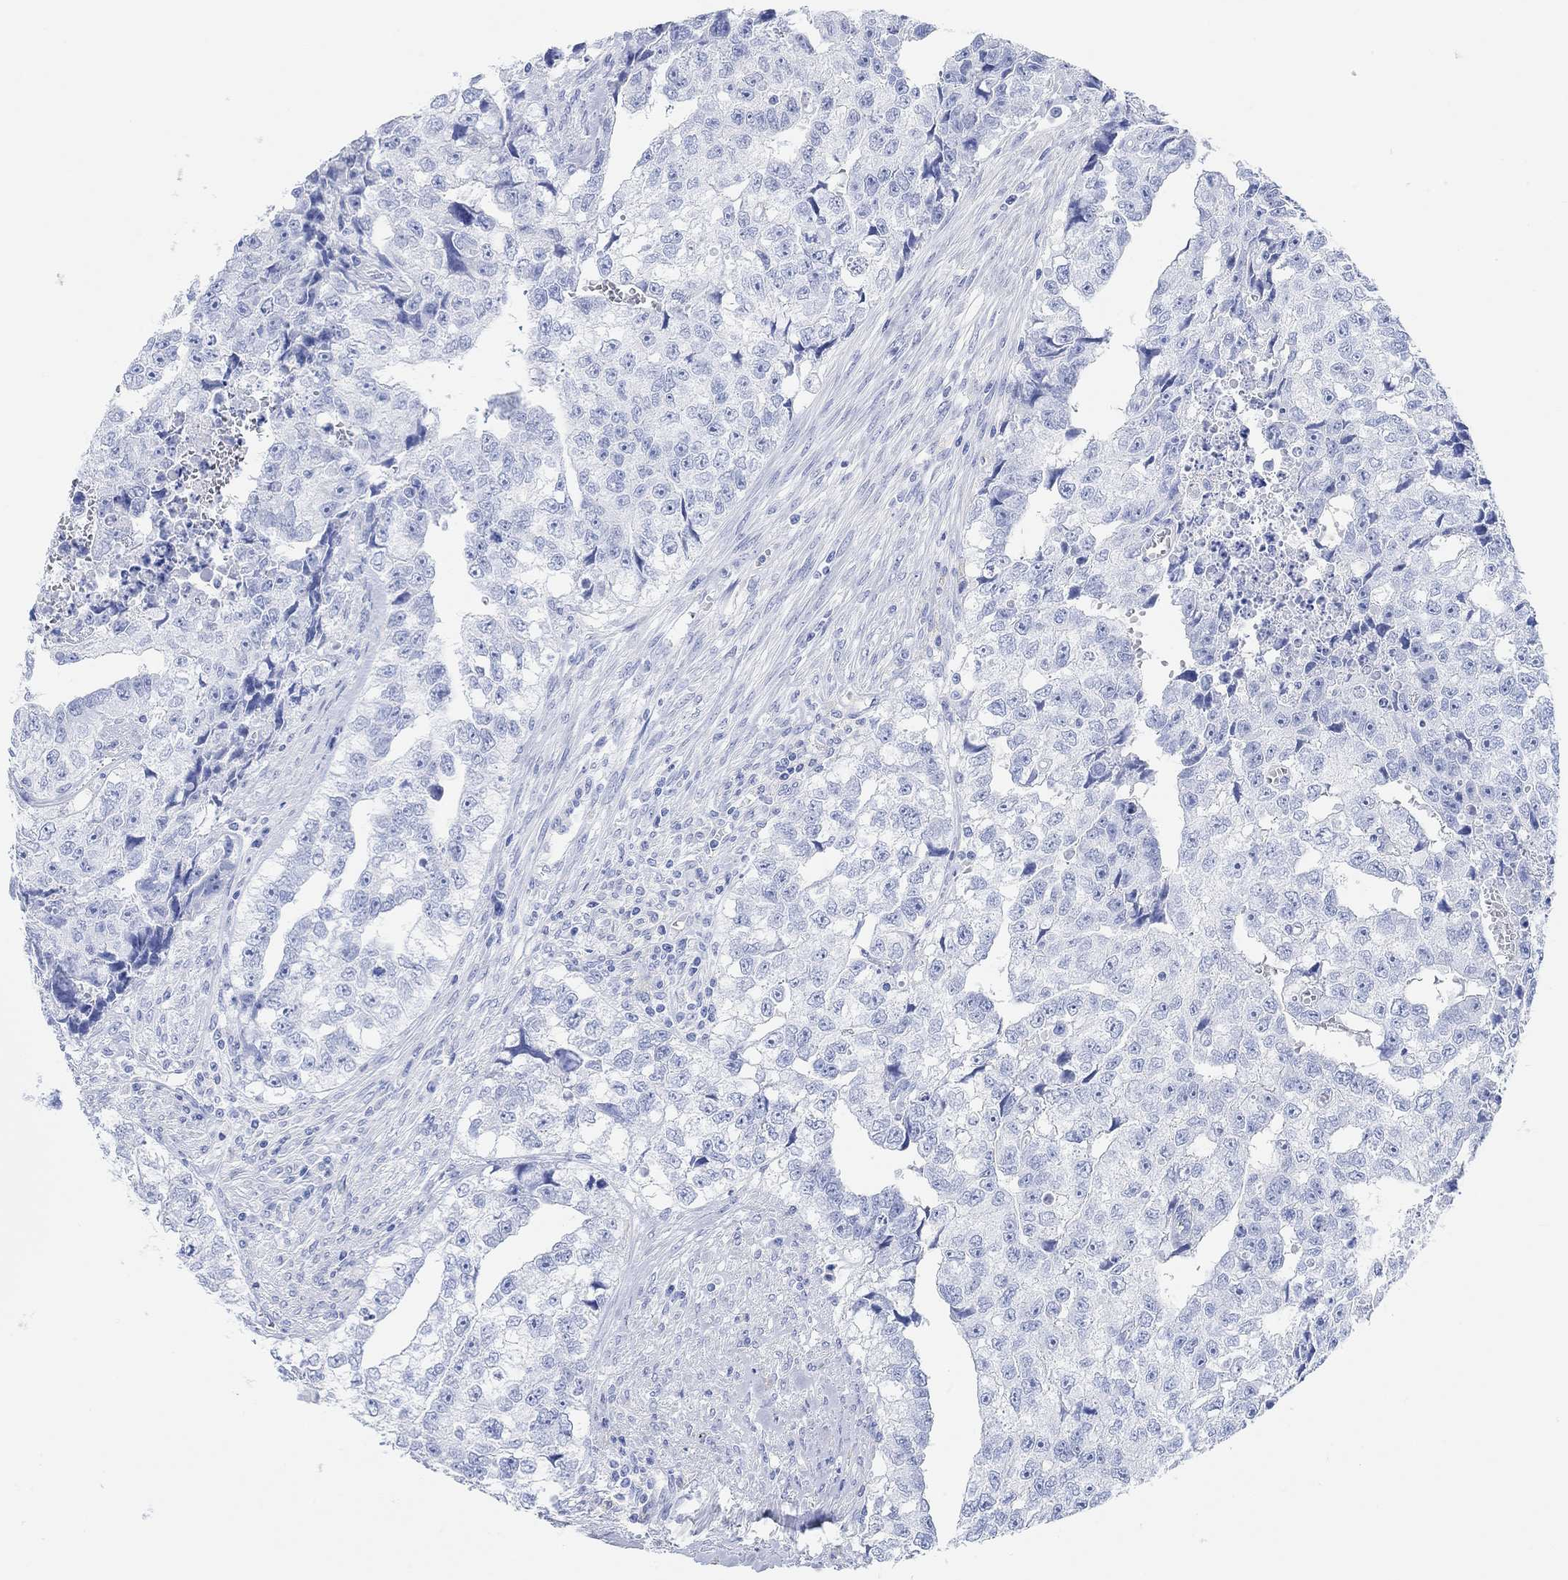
{"staining": {"intensity": "negative", "quantity": "none", "location": "none"}, "tissue": "testis cancer", "cell_type": "Tumor cells", "image_type": "cancer", "snomed": [{"axis": "morphology", "description": "Carcinoma, Embryonal, NOS"}, {"axis": "morphology", "description": "Teratoma, malignant, NOS"}, {"axis": "topography", "description": "Testis"}], "caption": "A high-resolution histopathology image shows IHC staining of testis embryonal carcinoma, which reveals no significant staining in tumor cells.", "gene": "ANKRD33", "patient": {"sex": "male", "age": 44}}